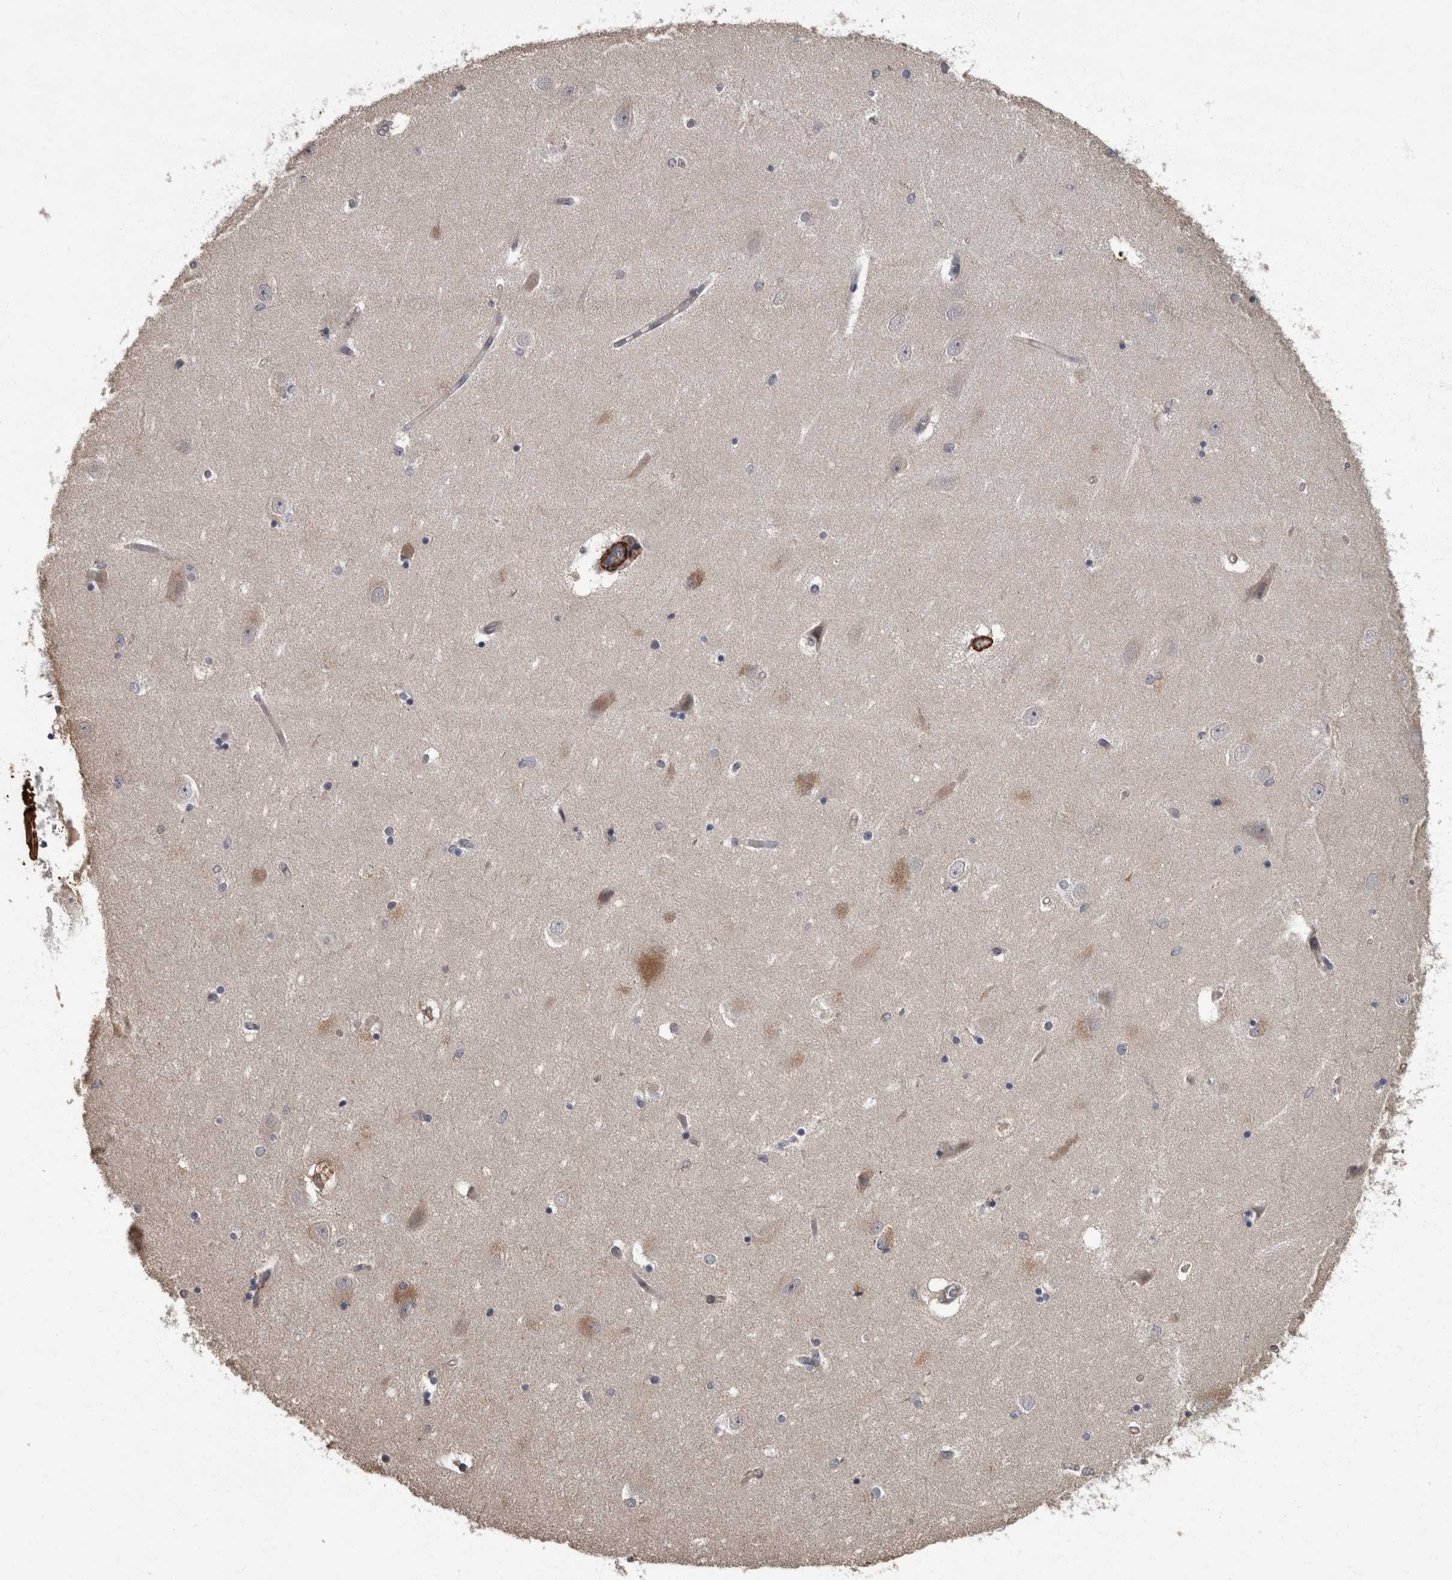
{"staining": {"intensity": "negative", "quantity": "none", "location": "none"}, "tissue": "hippocampus", "cell_type": "Glial cells", "image_type": "normal", "snomed": [{"axis": "morphology", "description": "Normal tissue, NOS"}, {"axis": "topography", "description": "Hippocampus"}], "caption": "The image reveals no staining of glial cells in normal hippocampus. Brightfield microscopy of immunohistochemistry stained with DAB (3,3'-diaminobenzidine) (brown) and hematoxylin (blue), captured at high magnification.", "gene": "MASTL", "patient": {"sex": "female", "age": 54}}